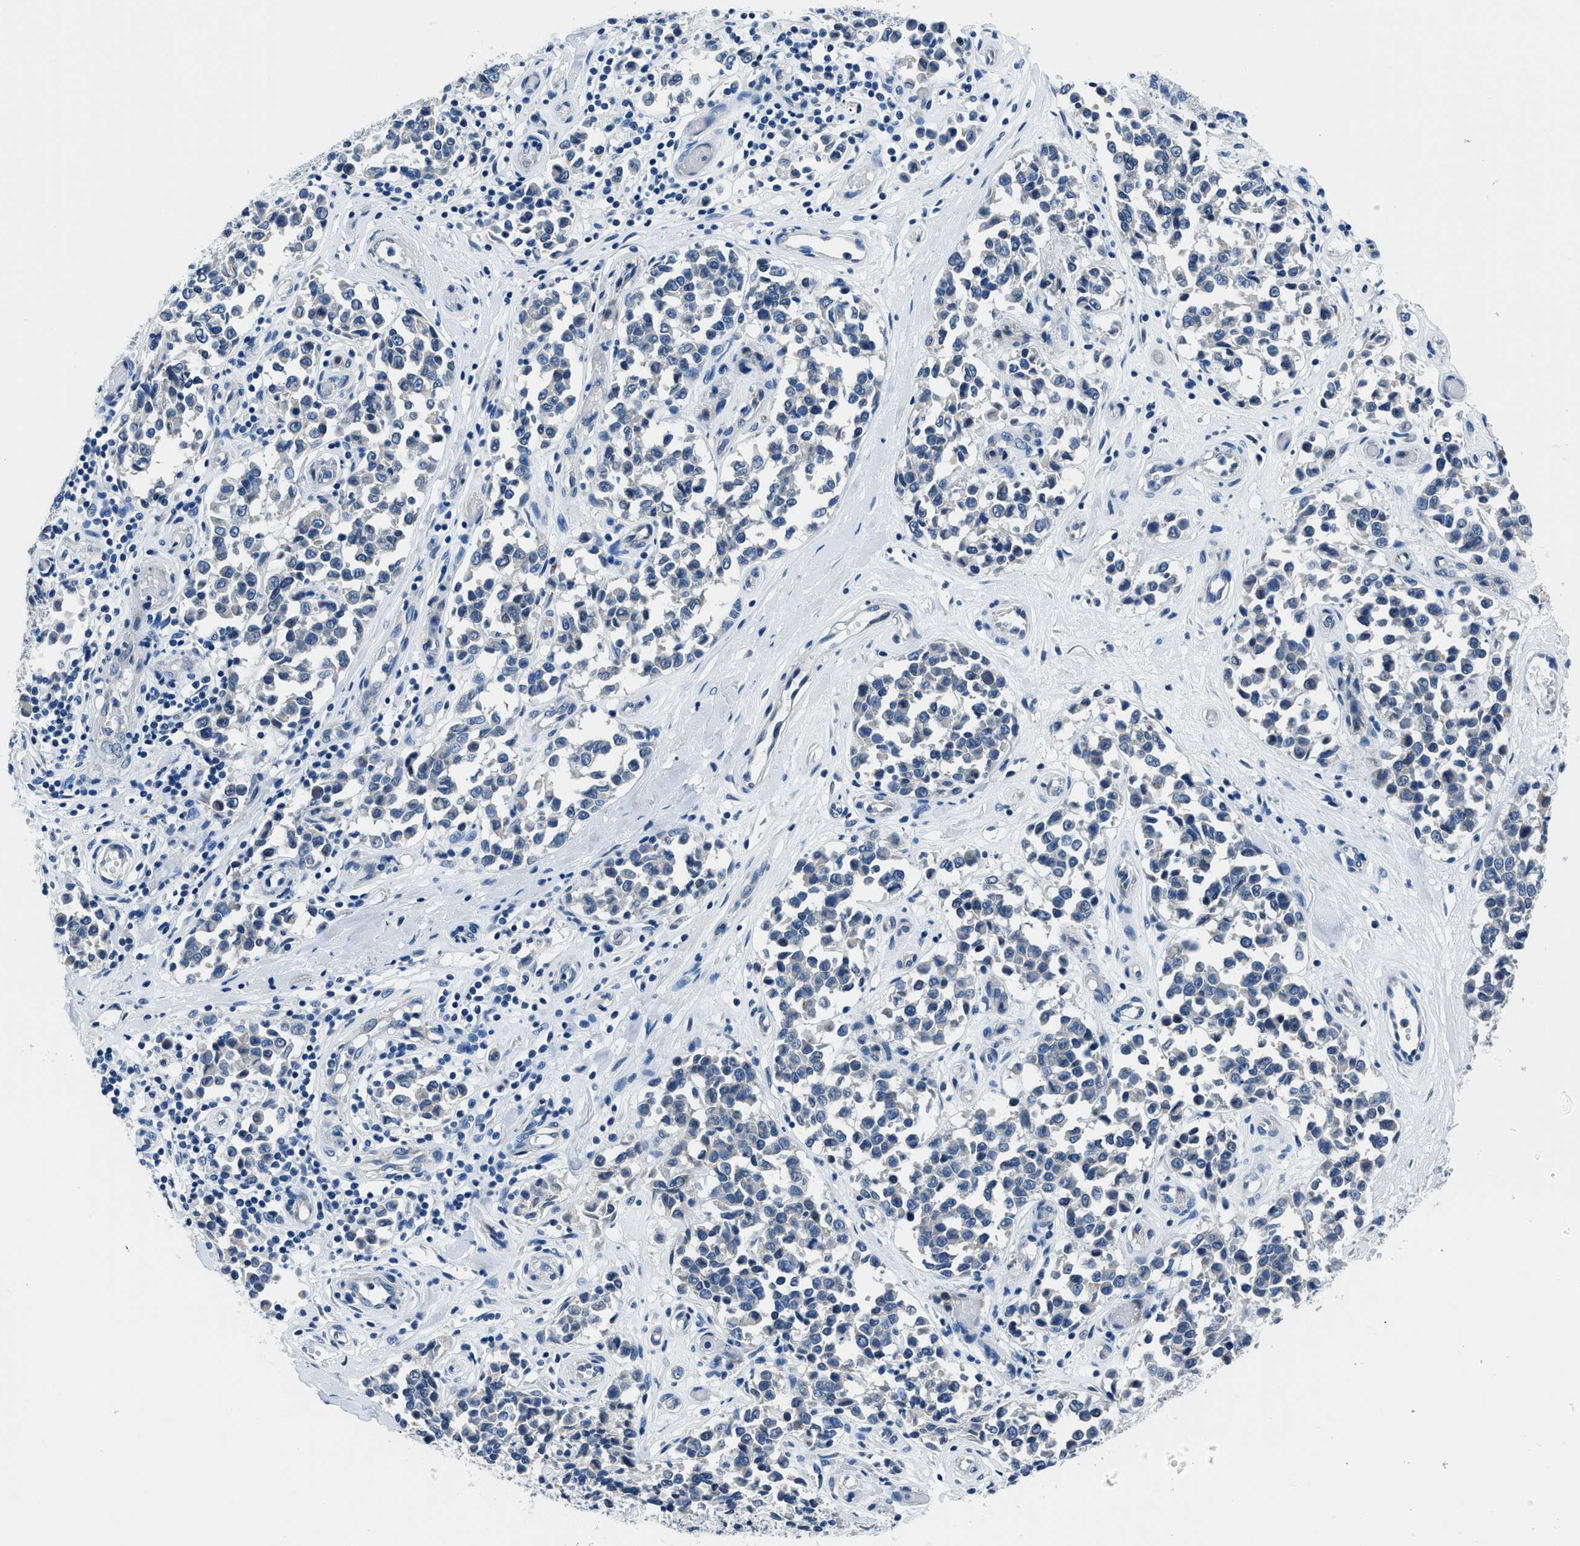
{"staining": {"intensity": "negative", "quantity": "none", "location": "none"}, "tissue": "melanoma", "cell_type": "Tumor cells", "image_type": "cancer", "snomed": [{"axis": "morphology", "description": "Malignant melanoma, NOS"}, {"axis": "topography", "description": "Skin"}], "caption": "Melanoma stained for a protein using IHC reveals no expression tumor cells.", "gene": "GJA3", "patient": {"sex": "female", "age": 64}}